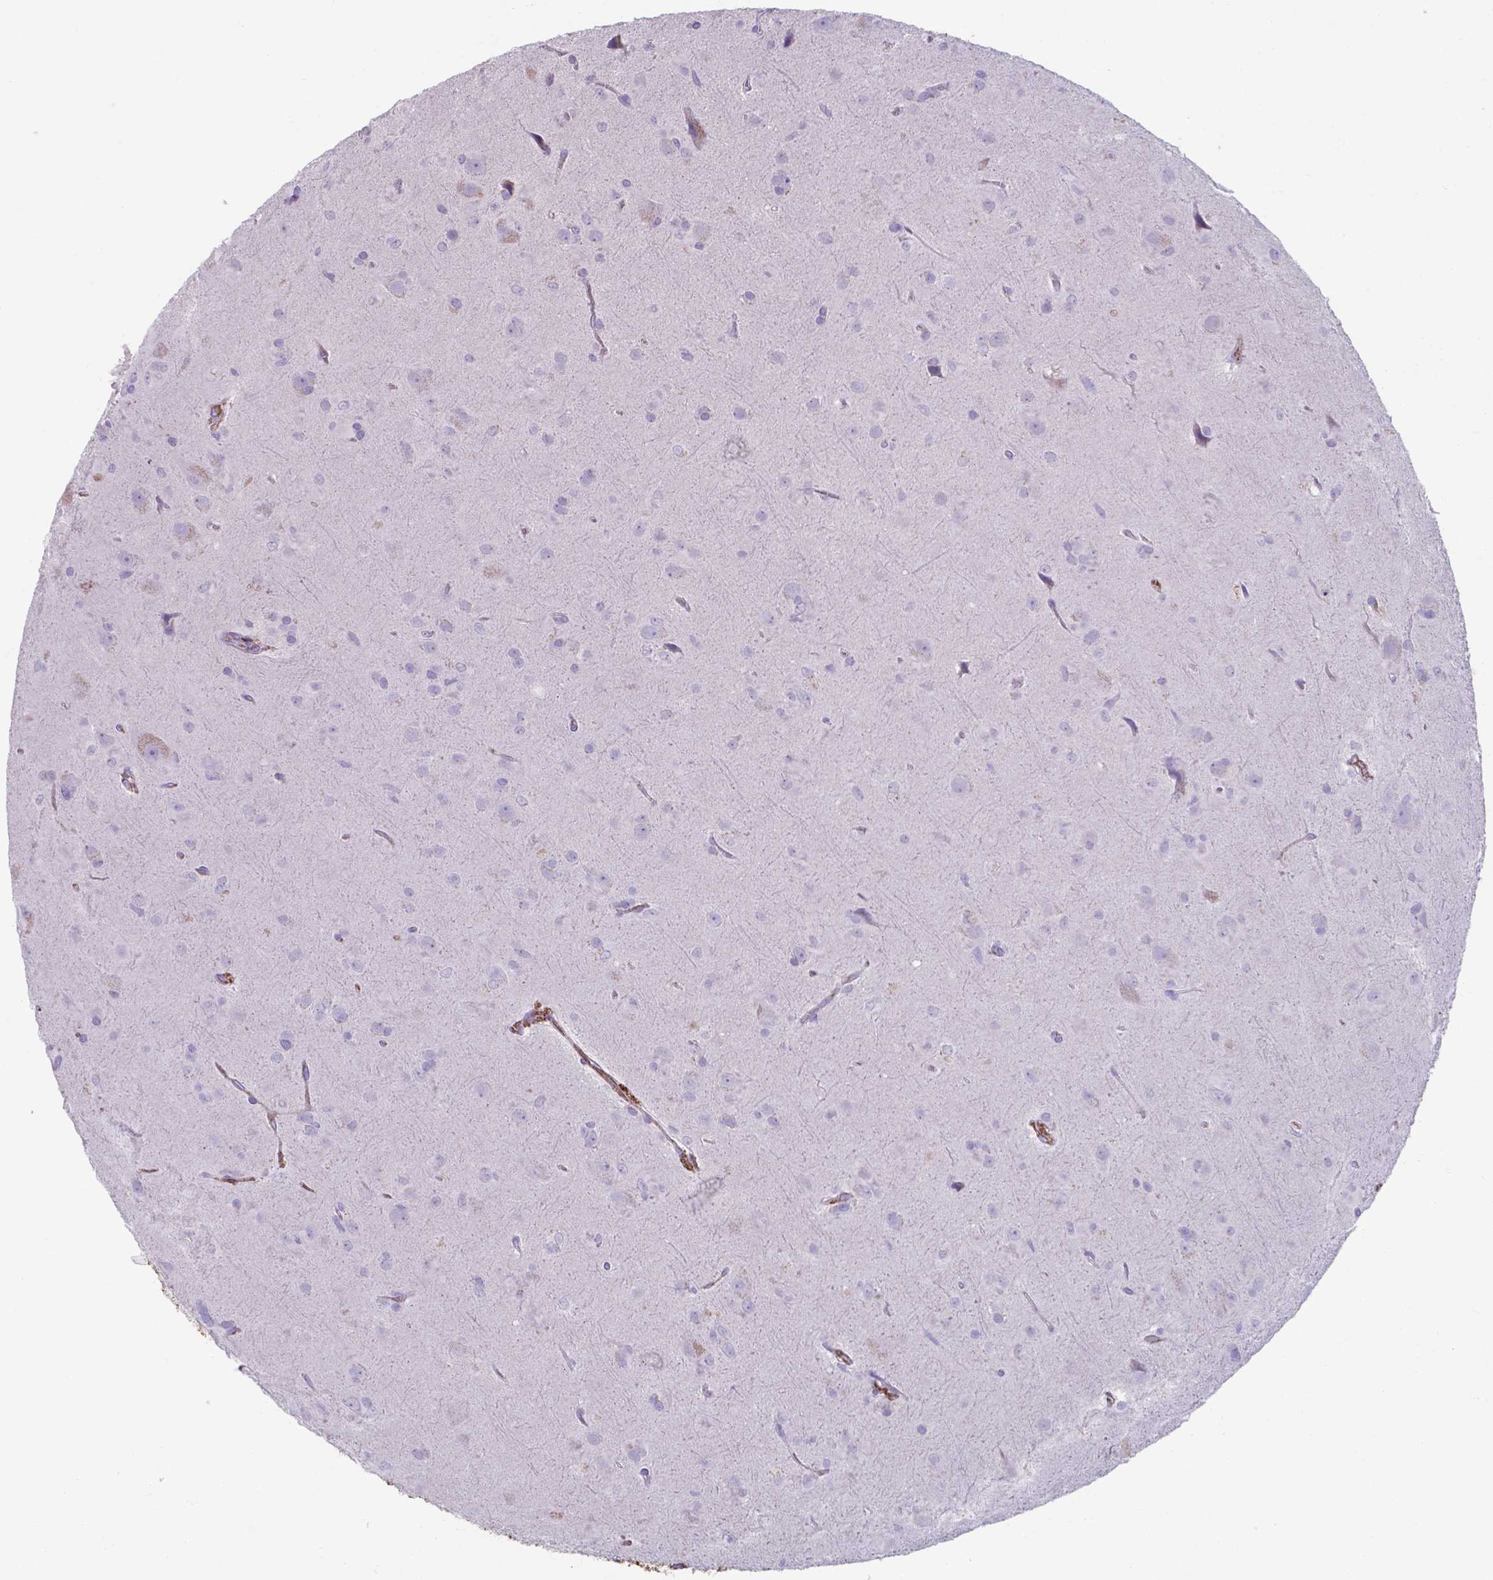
{"staining": {"intensity": "negative", "quantity": "none", "location": "none"}, "tissue": "glioma", "cell_type": "Tumor cells", "image_type": "cancer", "snomed": [{"axis": "morphology", "description": "Glioma, malignant, Low grade"}, {"axis": "topography", "description": "Brain"}], "caption": "High power microscopy micrograph of an IHC image of glioma, revealing no significant positivity in tumor cells. (DAB IHC with hematoxylin counter stain).", "gene": "SERPINA1", "patient": {"sex": "male", "age": 58}}